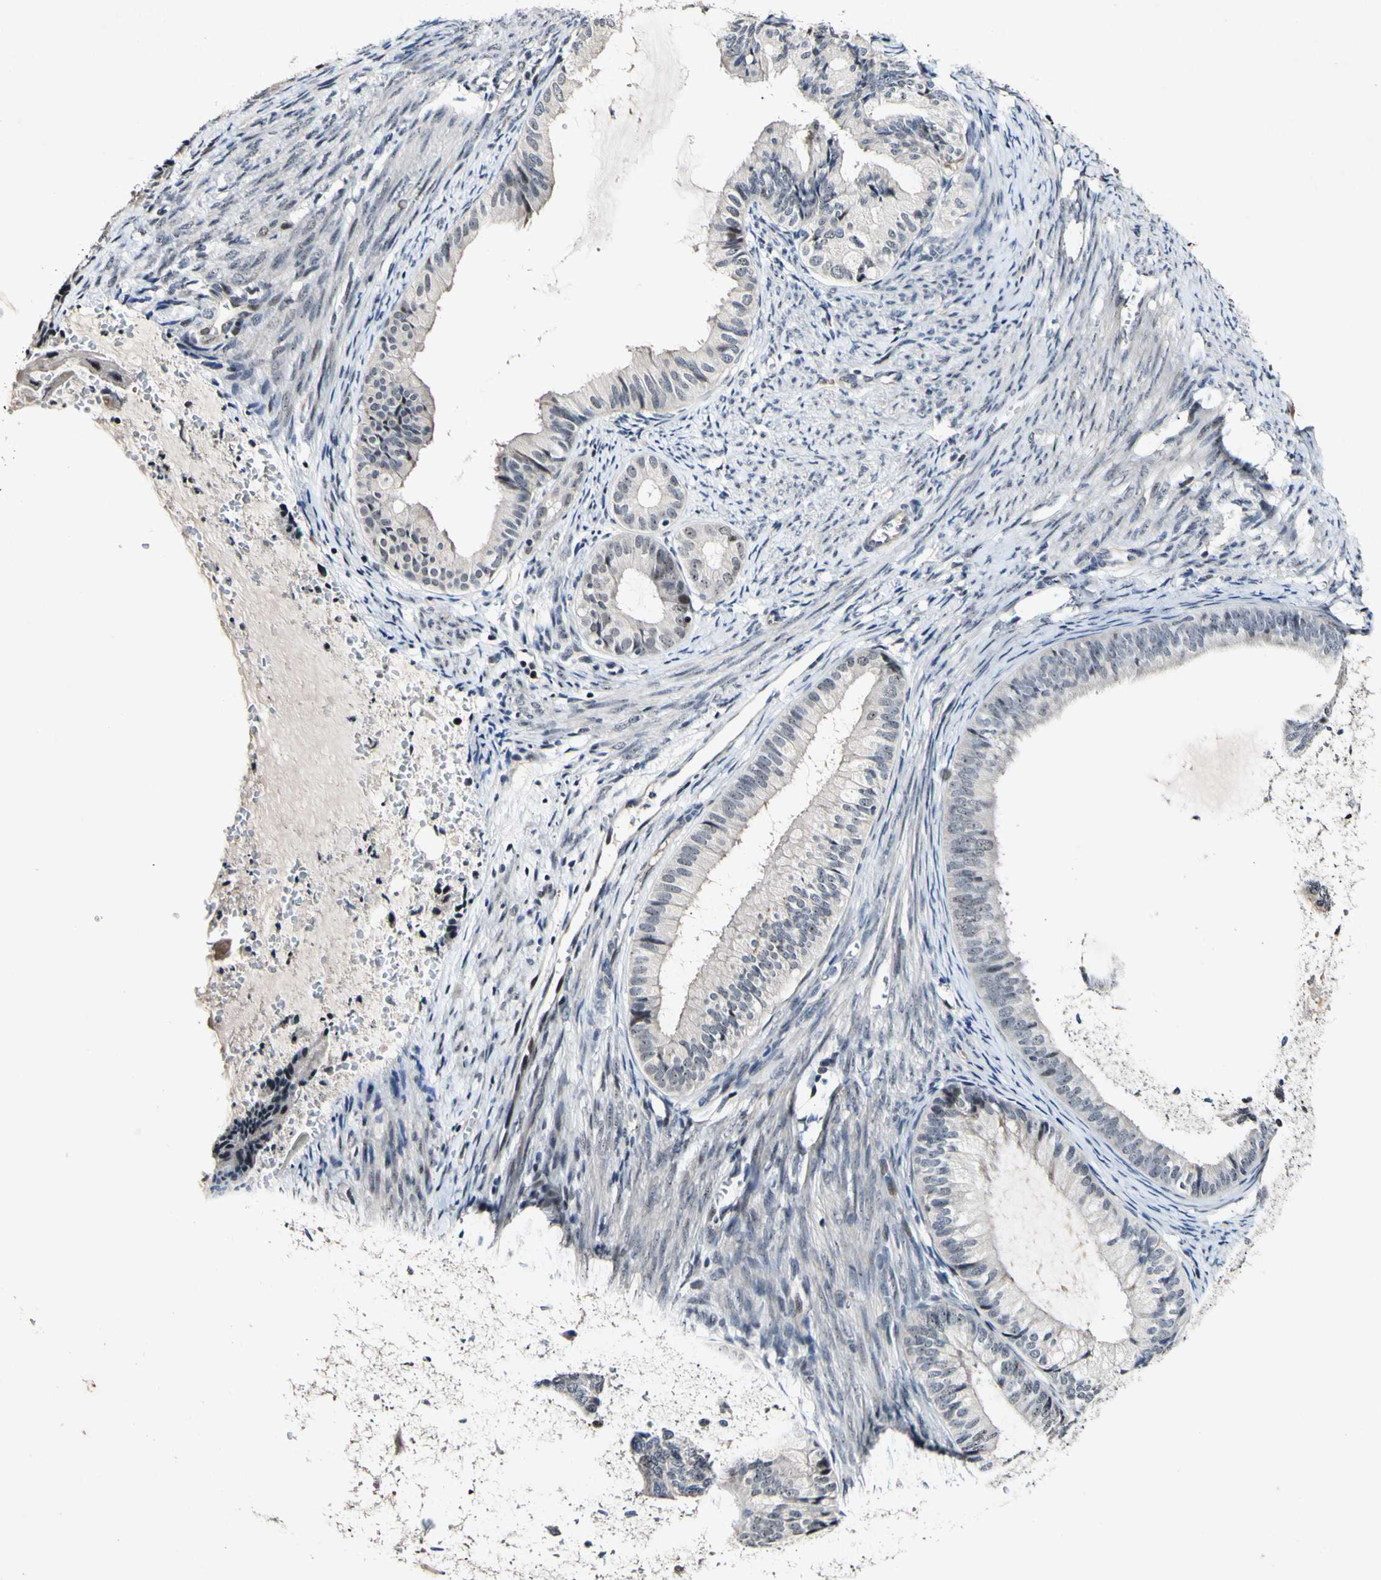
{"staining": {"intensity": "negative", "quantity": "none", "location": "none"}, "tissue": "endometrial cancer", "cell_type": "Tumor cells", "image_type": "cancer", "snomed": [{"axis": "morphology", "description": "Adenocarcinoma, NOS"}, {"axis": "topography", "description": "Endometrium"}], "caption": "IHC photomicrograph of neoplastic tissue: endometrial cancer stained with DAB exhibits no significant protein expression in tumor cells. Nuclei are stained in blue.", "gene": "POLR2F", "patient": {"sex": "female", "age": 86}}